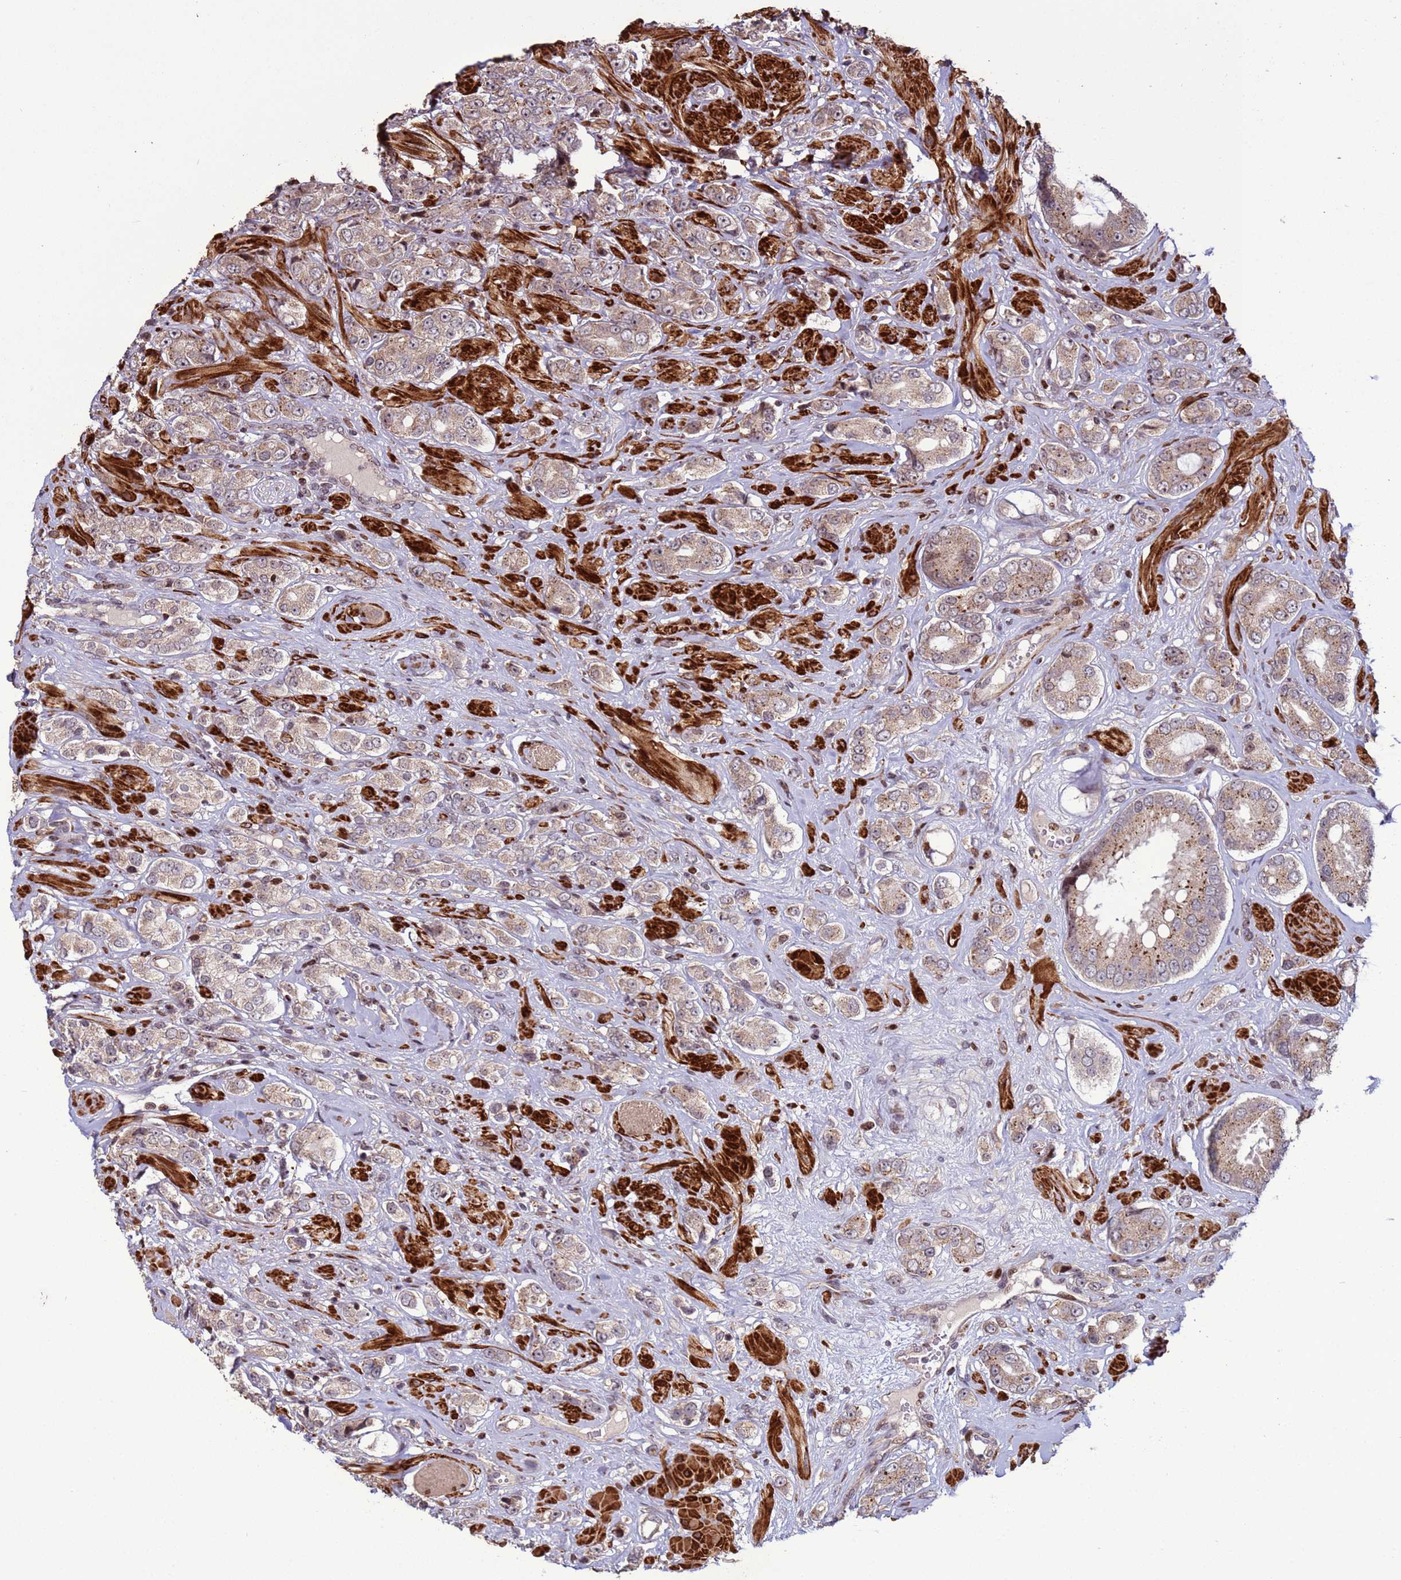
{"staining": {"intensity": "weak", "quantity": ">75%", "location": "cytoplasmic/membranous"}, "tissue": "prostate cancer", "cell_type": "Tumor cells", "image_type": "cancer", "snomed": [{"axis": "morphology", "description": "Adenocarcinoma, High grade"}, {"axis": "topography", "description": "Prostate and seminal vesicle, NOS"}], "caption": "Approximately >75% of tumor cells in human prostate adenocarcinoma (high-grade) show weak cytoplasmic/membranous protein positivity as visualized by brown immunohistochemical staining.", "gene": "HGH1", "patient": {"sex": "male", "age": 64}}